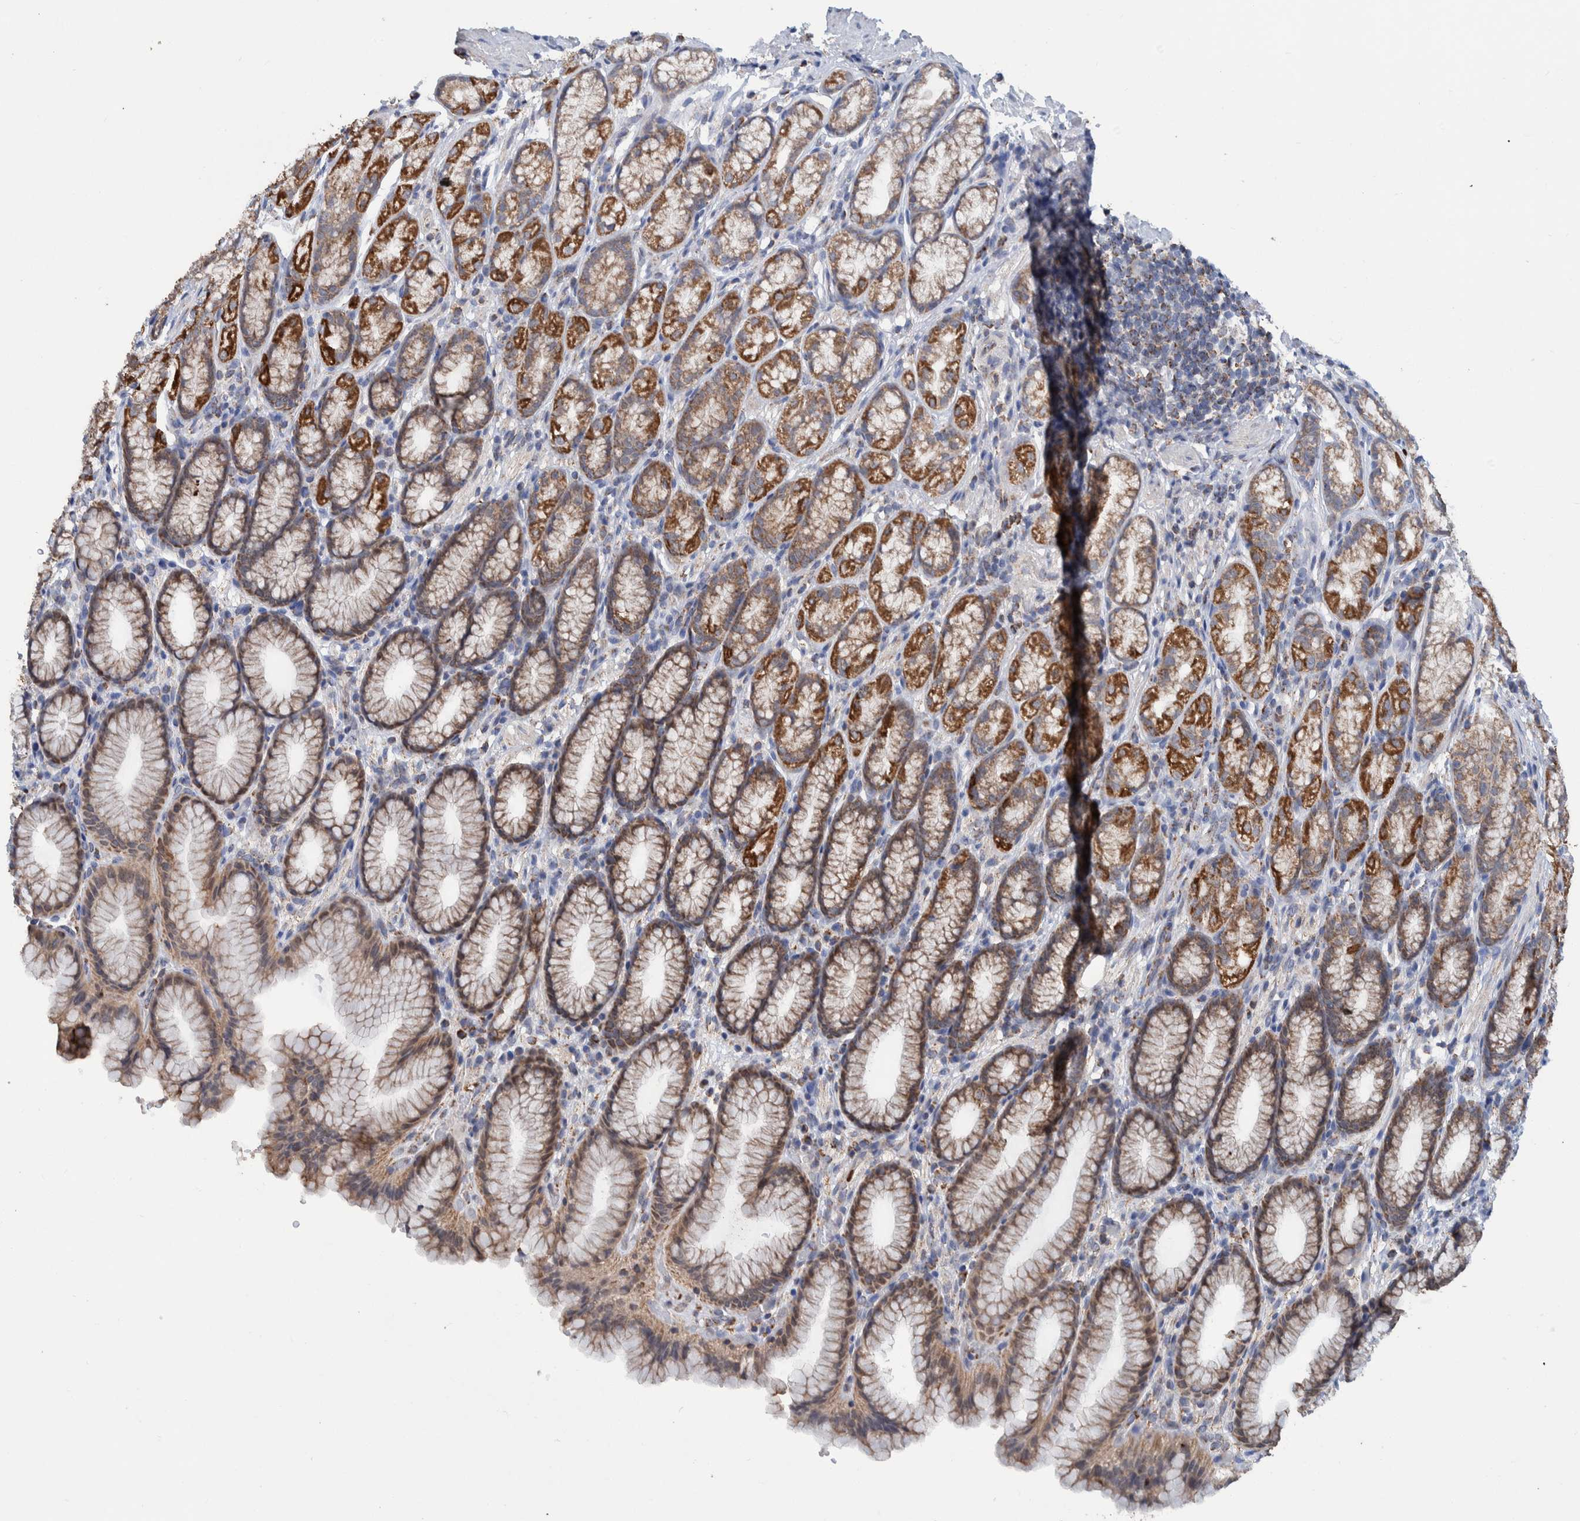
{"staining": {"intensity": "strong", "quantity": ">75%", "location": "cytoplasmic/membranous"}, "tissue": "stomach", "cell_type": "Glandular cells", "image_type": "normal", "snomed": [{"axis": "morphology", "description": "Normal tissue, NOS"}, {"axis": "topography", "description": "Stomach"}], "caption": "A high-resolution photomicrograph shows immunohistochemistry staining of unremarkable stomach, which shows strong cytoplasmic/membranous expression in about >75% of glandular cells. (brown staining indicates protein expression, while blue staining denotes nuclei).", "gene": "DECR1", "patient": {"sex": "male", "age": 42}}